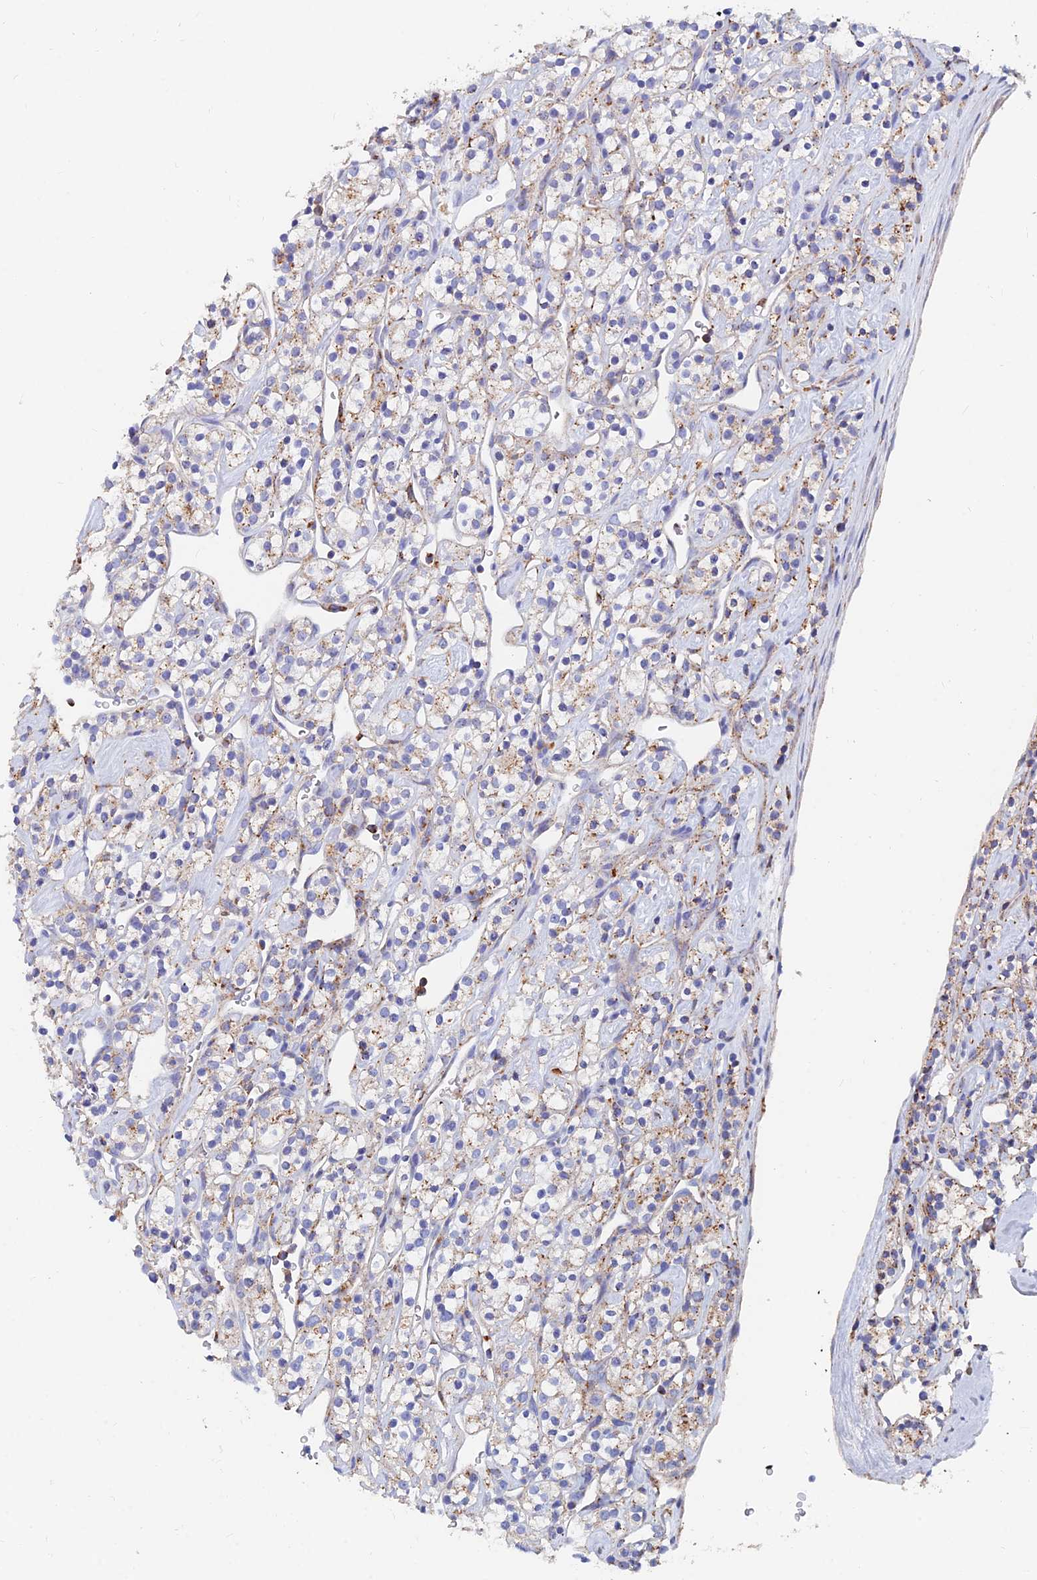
{"staining": {"intensity": "moderate", "quantity": ">75%", "location": "cytoplasmic/membranous"}, "tissue": "renal cancer", "cell_type": "Tumor cells", "image_type": "cancer", "snomed": [{"axis": "morphology", "description": "Adenocarcinoma, NOS"}, {"axis": "topography", "description": "Kidney"}], "caption": "About >75% of tumor cells in renal cancer (adenocarcinoma) show moderate cytoplasmic/membranous protein staining as visualized by brown immunohistochemical staining.", "gene": "SPNS1", "patient": {"sex": "male", "age": 77}}